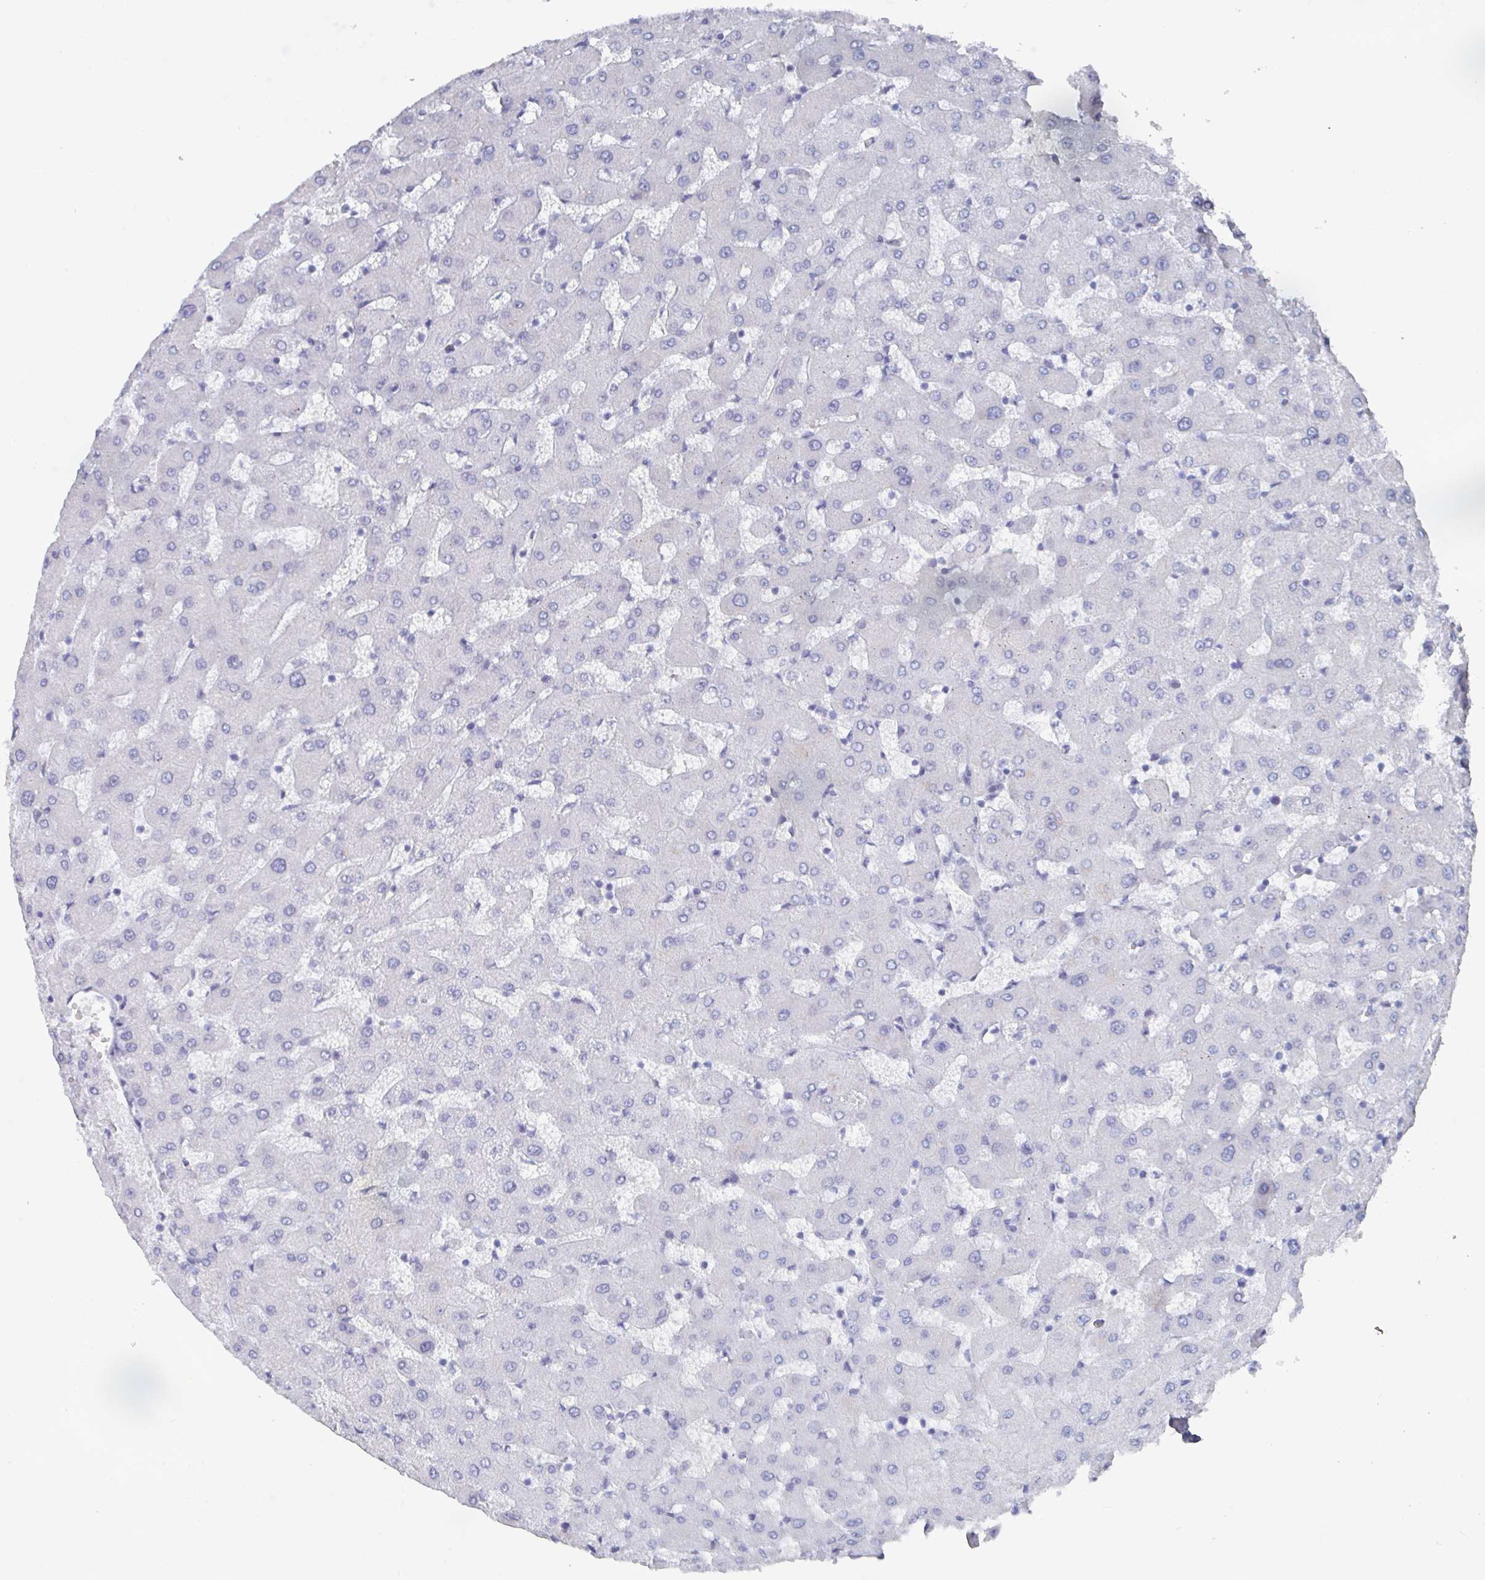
{"staining": {"intensity": "negative", "quantity": "none", "location": "none"}, "tissue": "liver", "cell_type": "Cholangiocytes", "image_type": "normal", "snomed": [{"axis": "morphology", "description": "Normal tissue, NOS"}, {"axis": "topography", "description": "Liver"}], "caption": "This is an immunohistochemistry histopathology image of benign human liver. There is no positivity in cholangiocytes.", "gene": "CAMKV", "patient": {"sex": "female", "age": 63}}